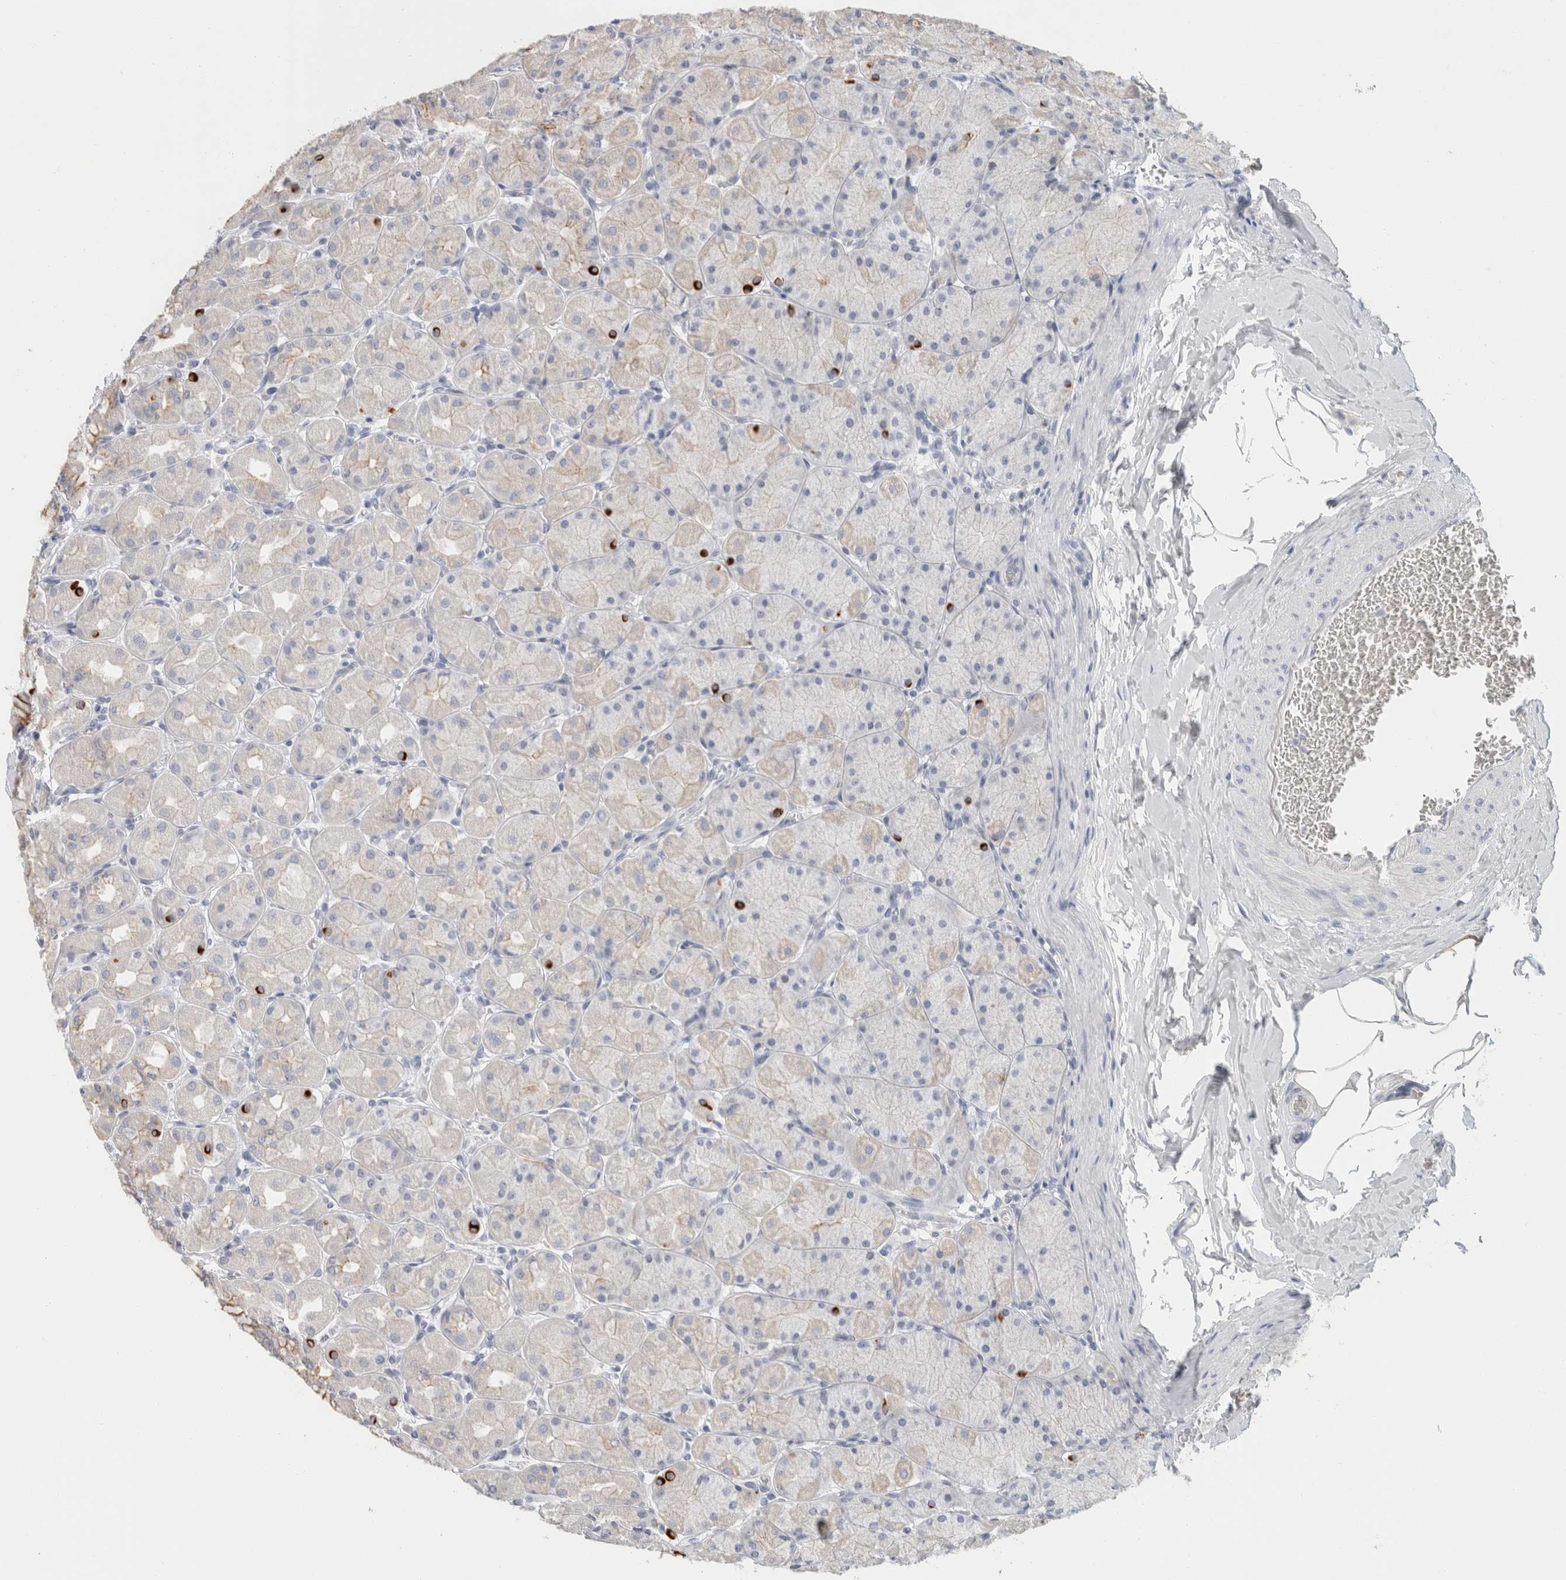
{"staining": {"intensity": "strong", "quantity": "<25%", "location": "cytoplasmic/membranous"}, "tissue": "stomach", "cell_type": "Glandular cells", "image_type": "normal", "snomed": [{"axis": "morphology", "description": "Normal tissue, NOS"}, {"axis": "topography", "description": "Stomach, upper"}], "caption": "Immunohistochemistry (IHC) of benign human stomach exhibits medium levels of strong cytoplasmic/membranous staining in approximately <25% of glandular cells.", "gene": "SLC28A3", "patient": {"sex": "female", "age": 56}}